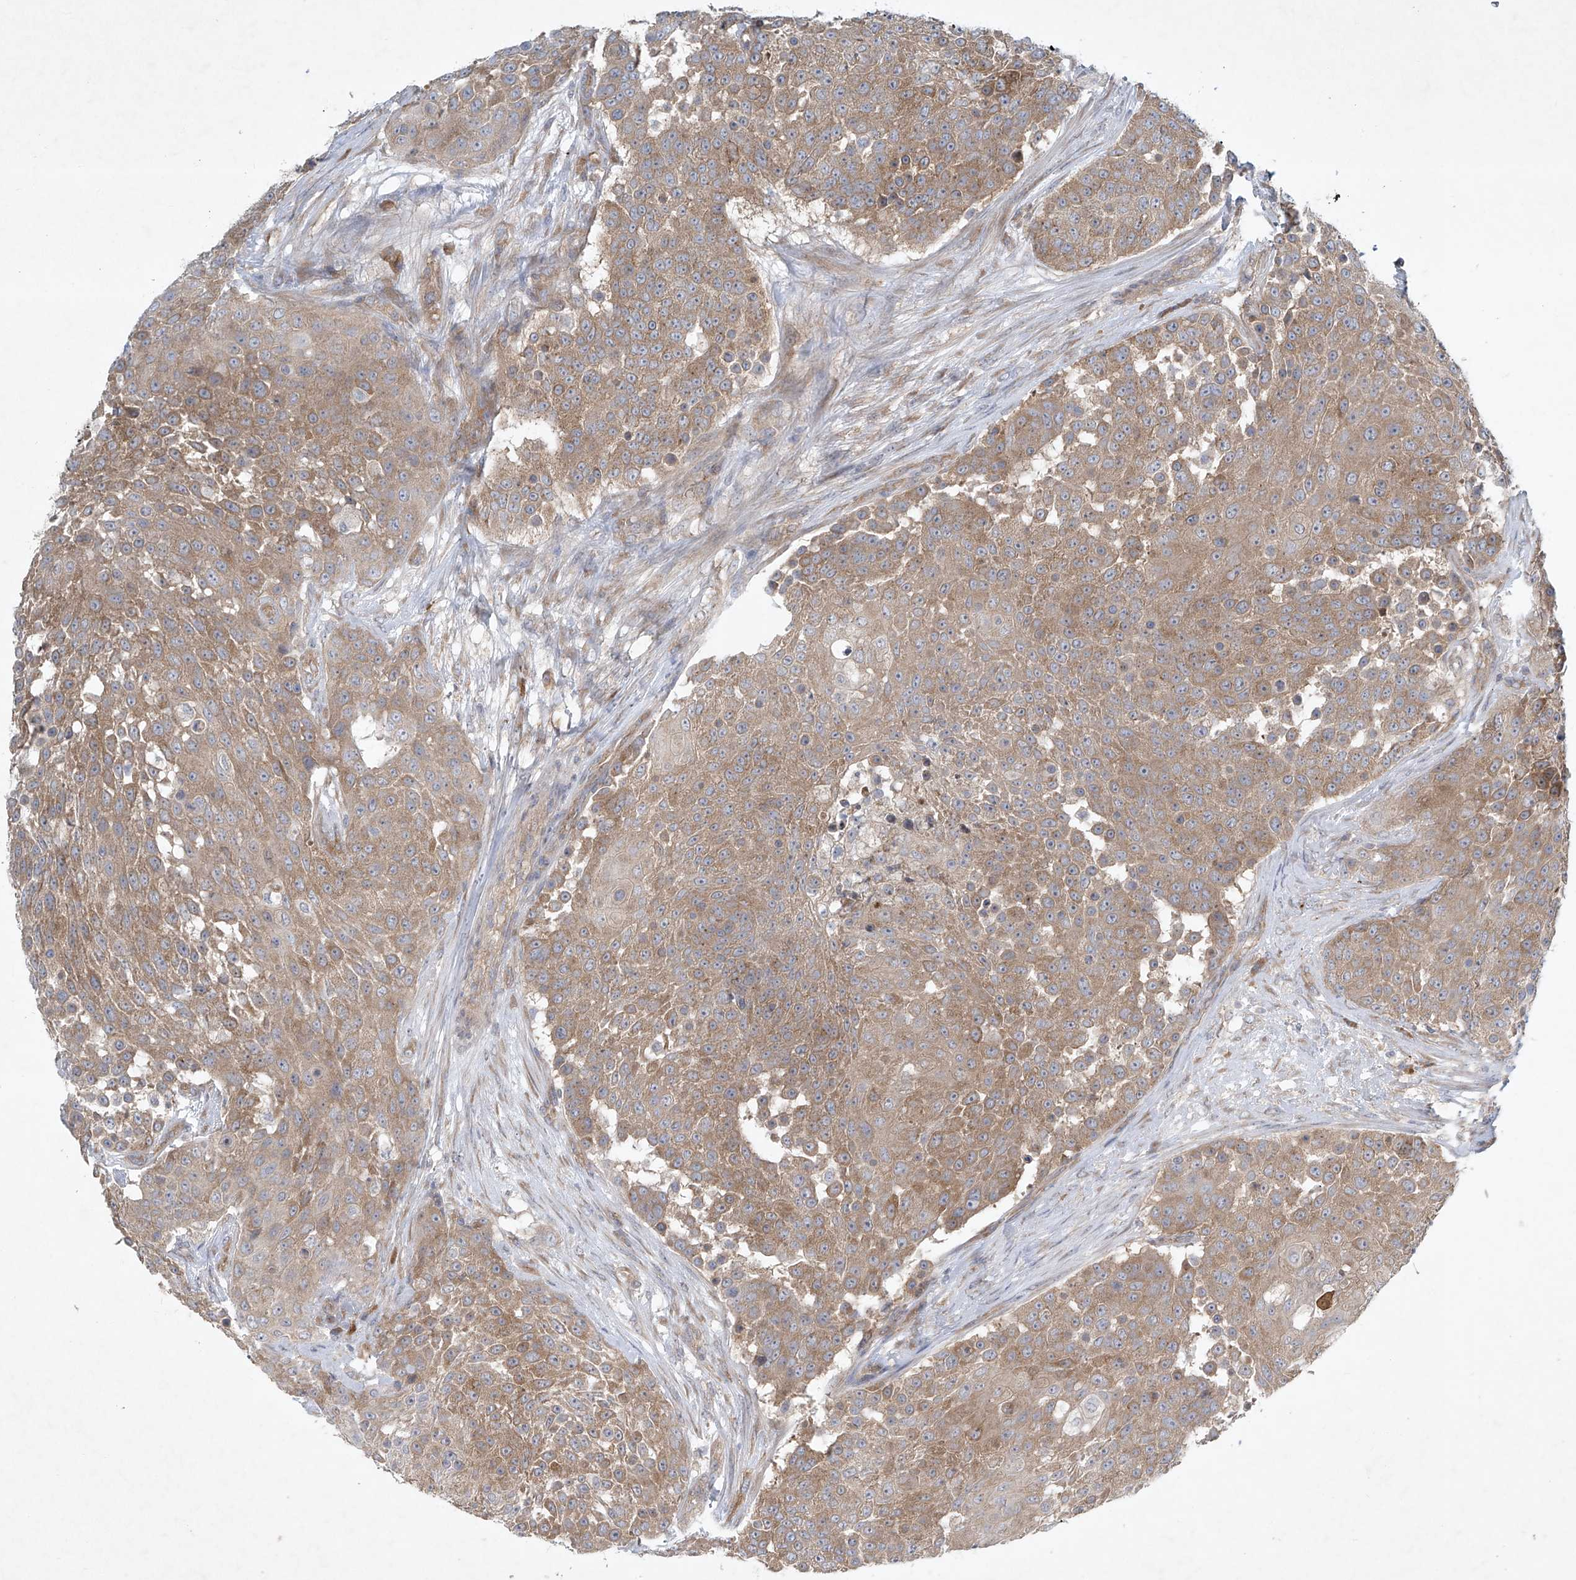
{"staining": {"intensity": "moderate", "quantity": ">75%", "location": "cytoplasmic/membranous"}, "tissue": "urothelial cancer", "cell_type": "Tumor cells", "image_type": "cancer", "snomed": [{"axis": "morphology", "description": "Urothelial carcinoma, High grade"}, {"axis": "topography", "description": "Urinary bladder"}], "caption": "Urothelial cancer tissue displays moderate cytoplasmic/membranous expression in approximately >75% of tumor cells", "gene": "TJAP1", "patient": {"sex": "female", "age": 63}}